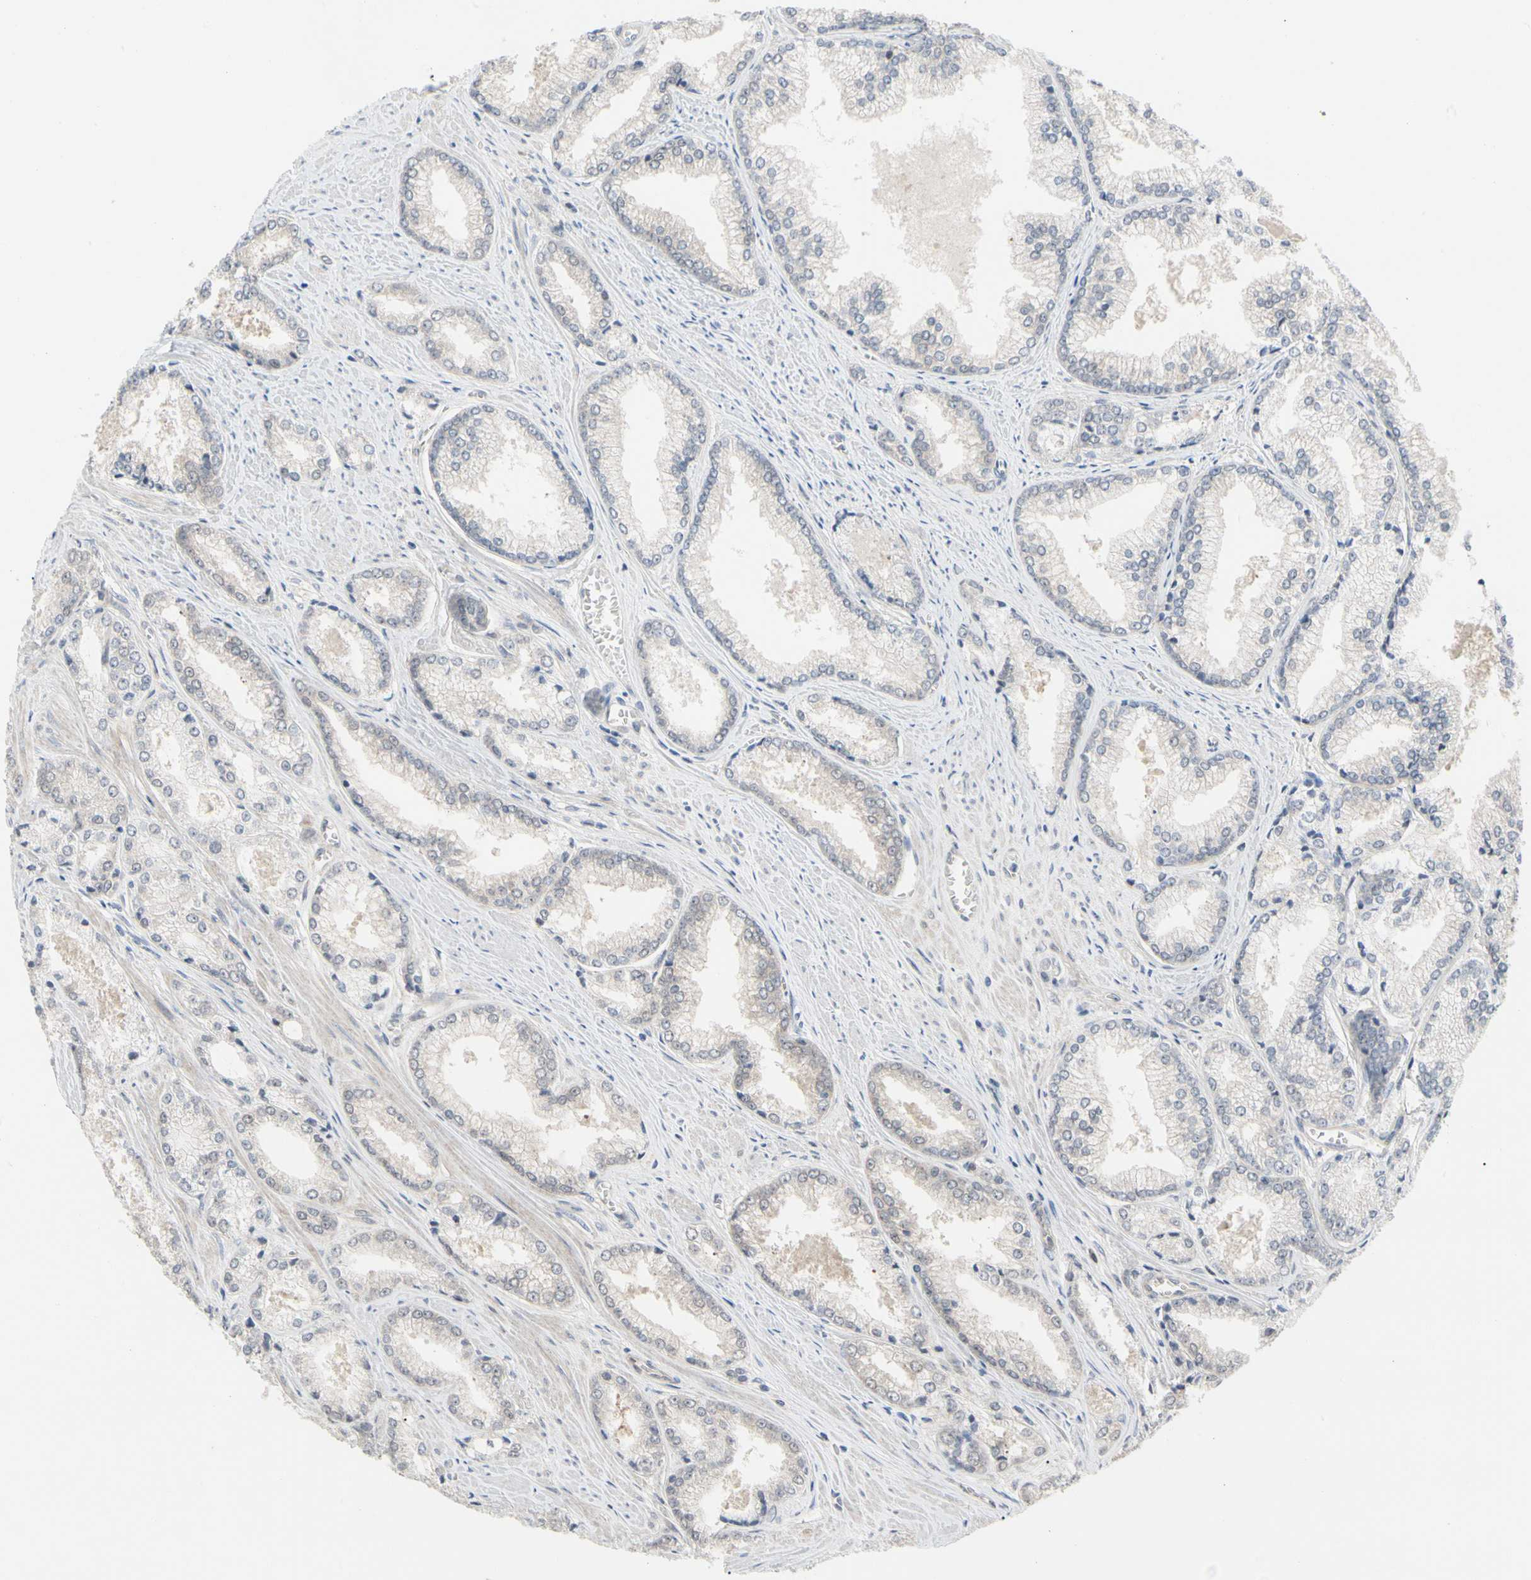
{"staining": {"intensity": "weak", "quantity": "25%-75%", "location": "cytoplasmic/membranous"}, "tissue": "prostate cancer", "cell_type": "Tumor cells", "image_type": "cancer", "snomed": [{"axis": "morphology", "description": "Adenocarcinoma, Low grade"}, {"axis": "topography", "description": "Prostate"}], "caption": "High-power microscopy captured an immunohistochemistry (IHC) image of prostate cancer (adenocarcinoma (low-grade)), revealing weak cytoplasmic/membranous positivity in about 25%-75% of tumor cells.", "gene": "CDK5", "patient": {"sex": "male", "age": 64}}